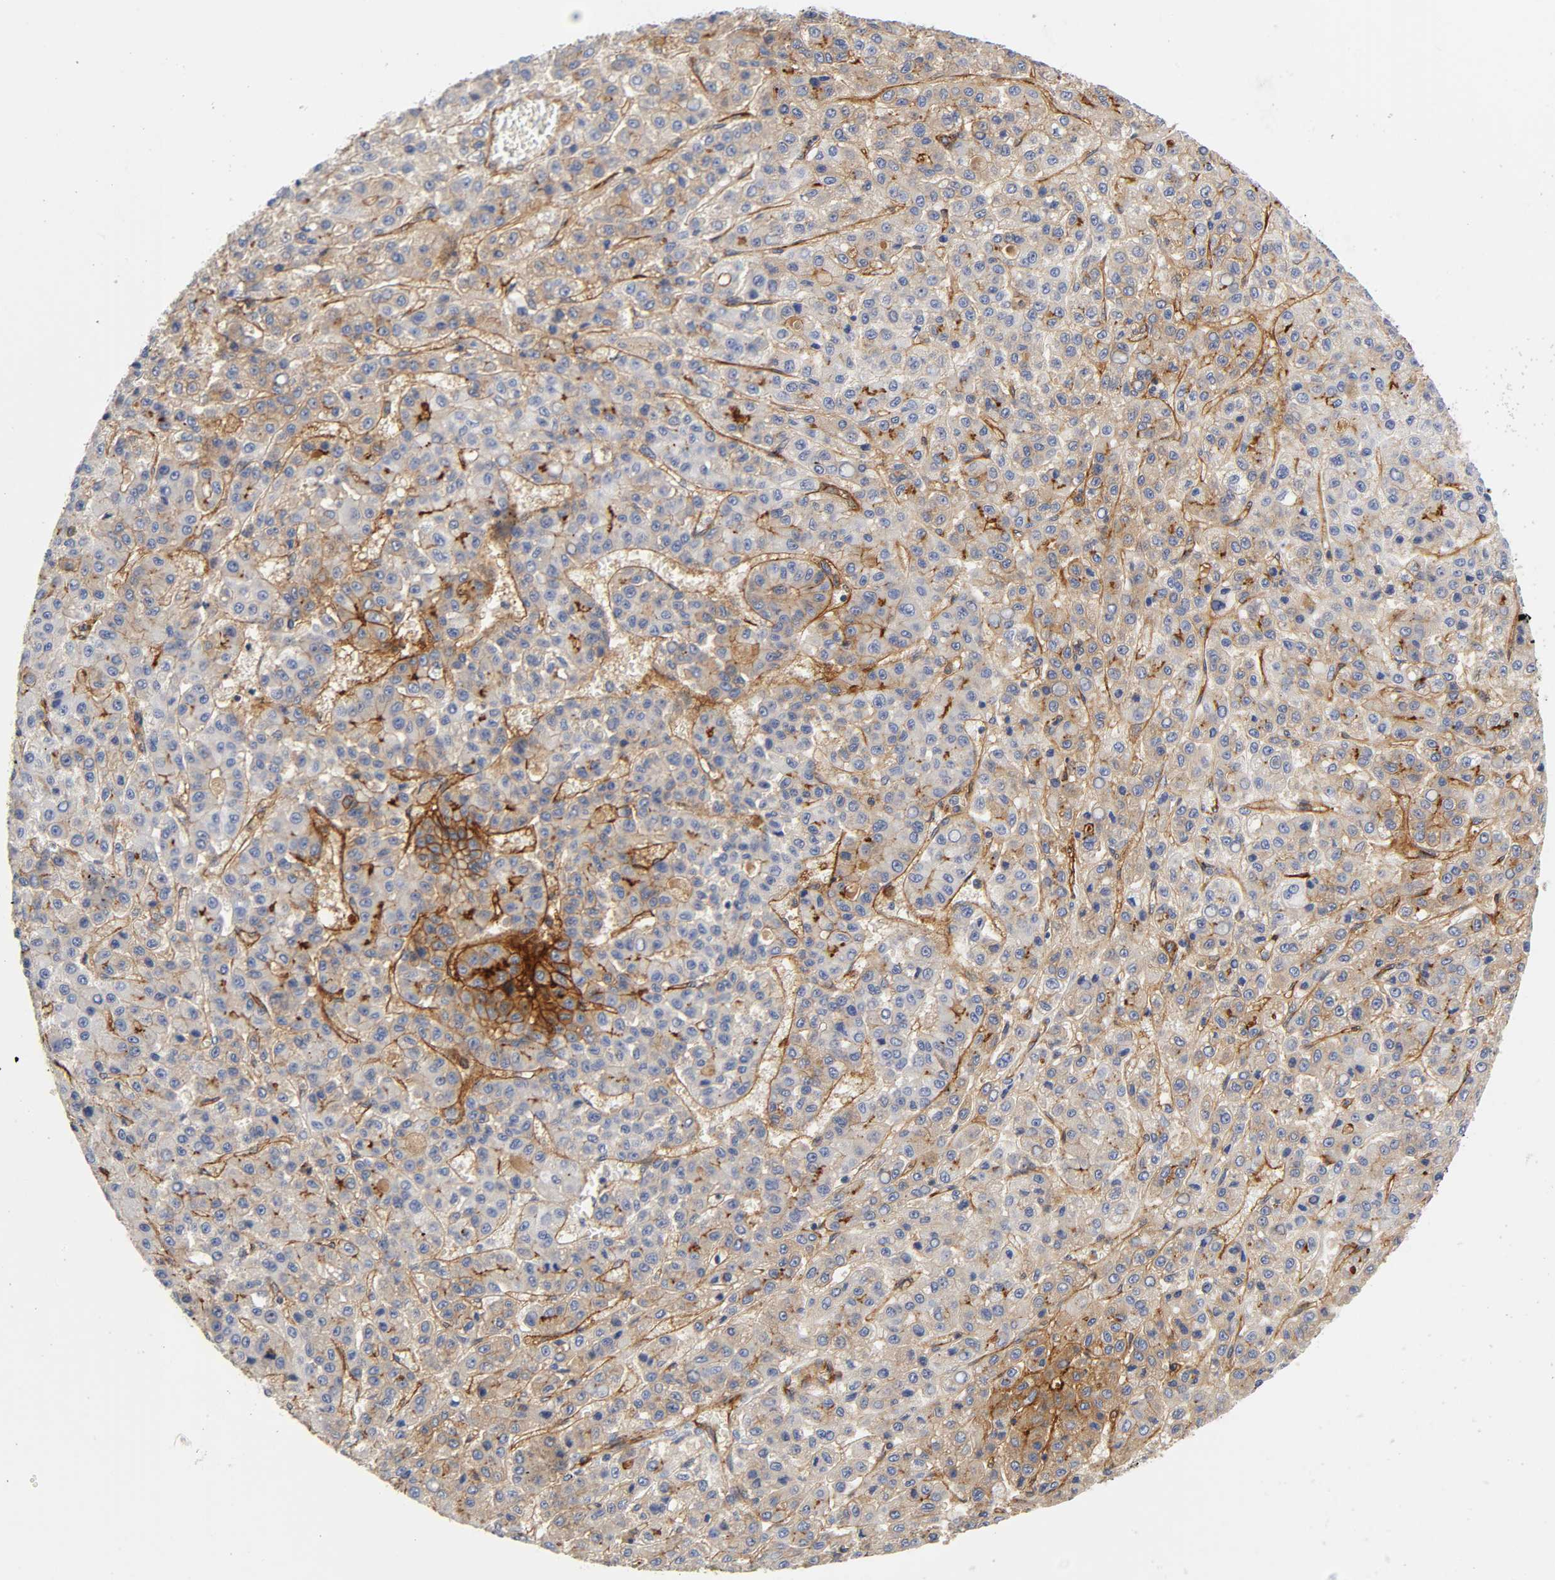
{"staining": {"intensity": "strong", "quantity": ">75%", "location": "cytoplasmic/membranous"}, "tissue": "liver cancer", "cell_type": "Tumor cells", "image_type": "cancer", "snomed": [{"axis": "morphology", "description": "Carcinoma, Hepatocellular, NOS"}, {"axis": "topography", "description": "Liver"}], "caption": "Human liver cancer (hepatocellular carcinoma) stained for a protein (brown) demonstrates strong cytoplasmic/membranous positive staining in about >75% of tumor cells.", "gene": "ICAM1", "patient": {"sex": "male", "age": 70}}